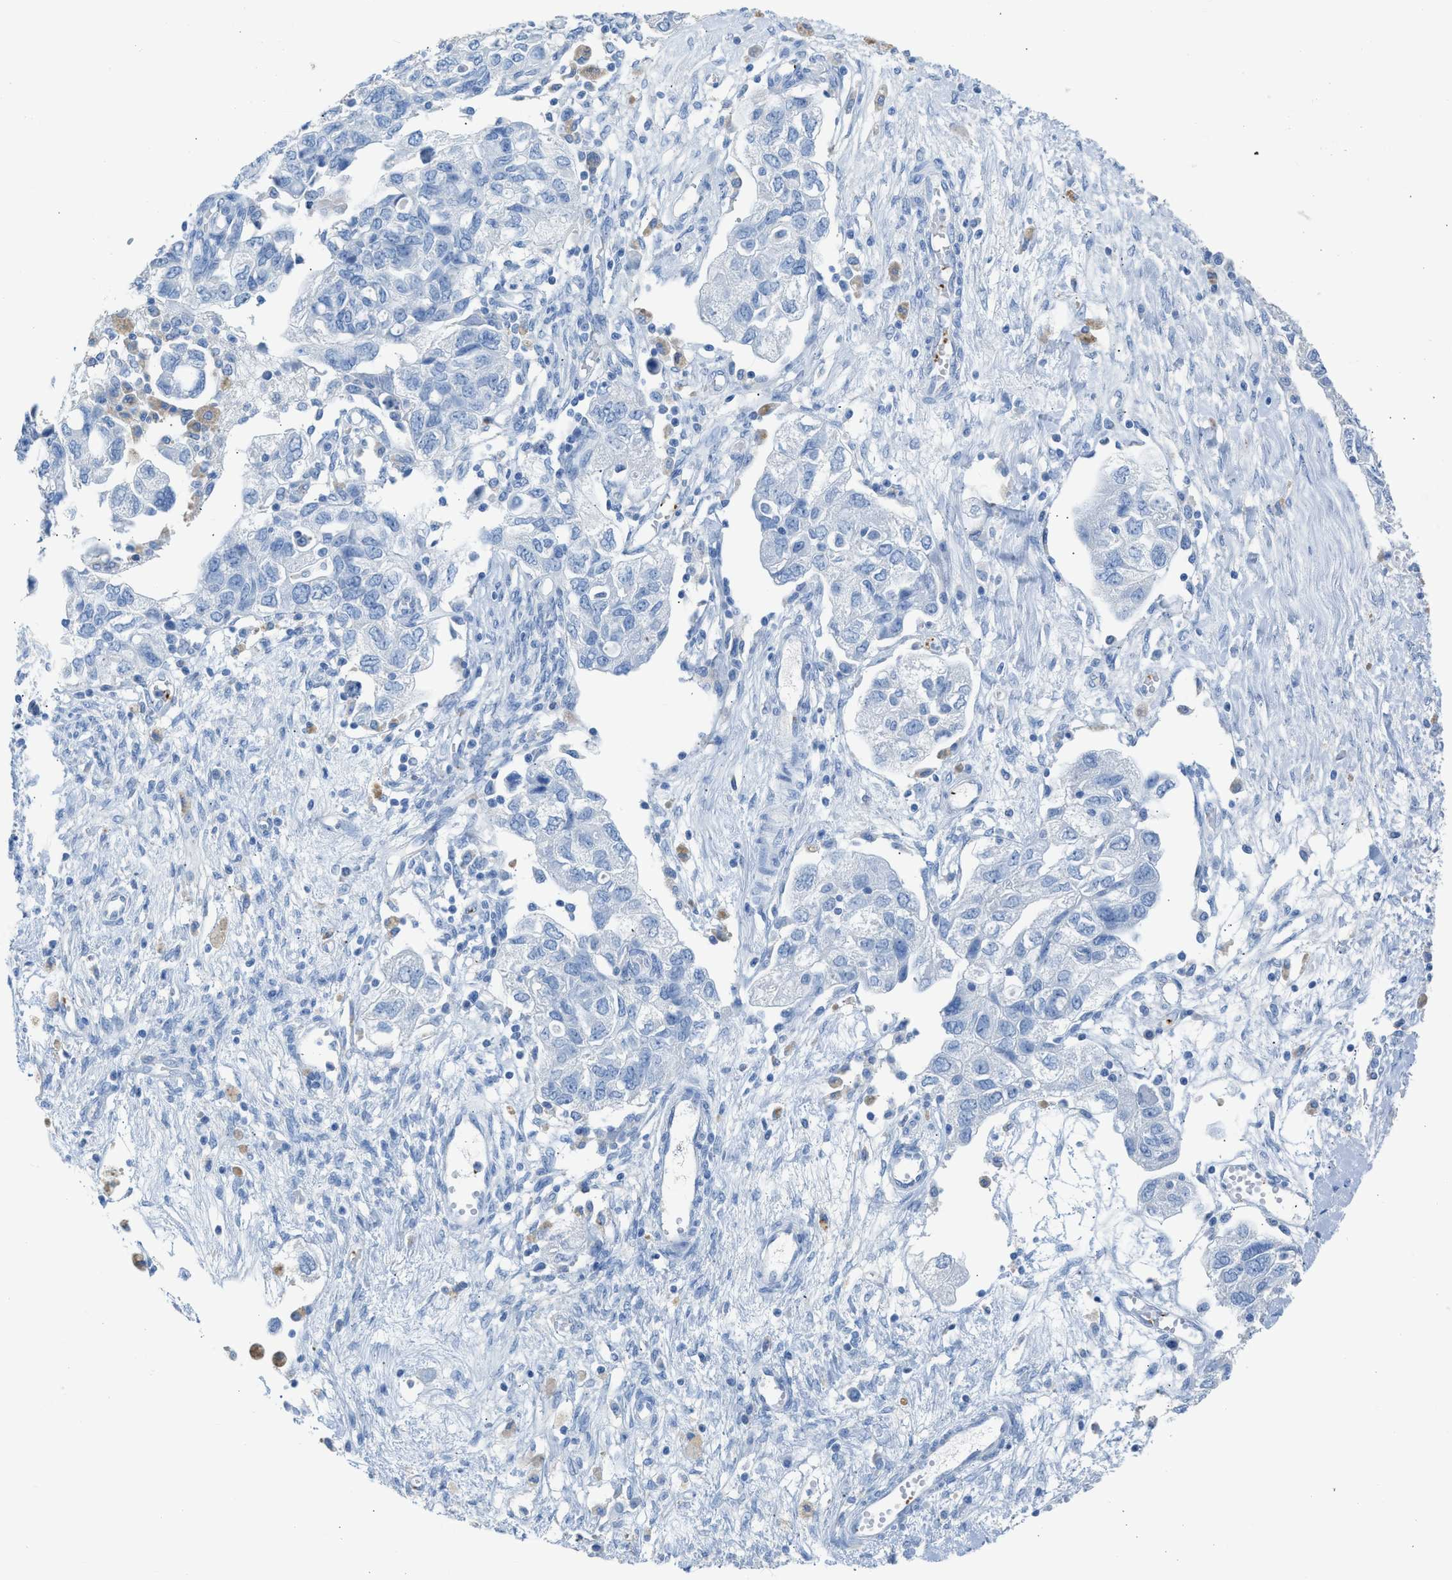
{"staining": {"intensity": "negative", "quantity": "none", "location": "none"}, "tissue": "ovarian cancer", "cell_type": "Tumor cells", "image_type": "cancer", "snomed": [{"axis": "morphology", "description": "Carcinoma, NOS"}, {"axis": "morphology", "description": "Cystadenocarcinoma, serous, NOS"}, {"axis": "topography", "description": "Ovary"}], "caption": "Immunohistochemistry of serous cystadenocarcinoma (ovarian) shows no expression in tumor cells.", "gene": "FAIM2", "patient": {"sex": "female", "age": 69}}